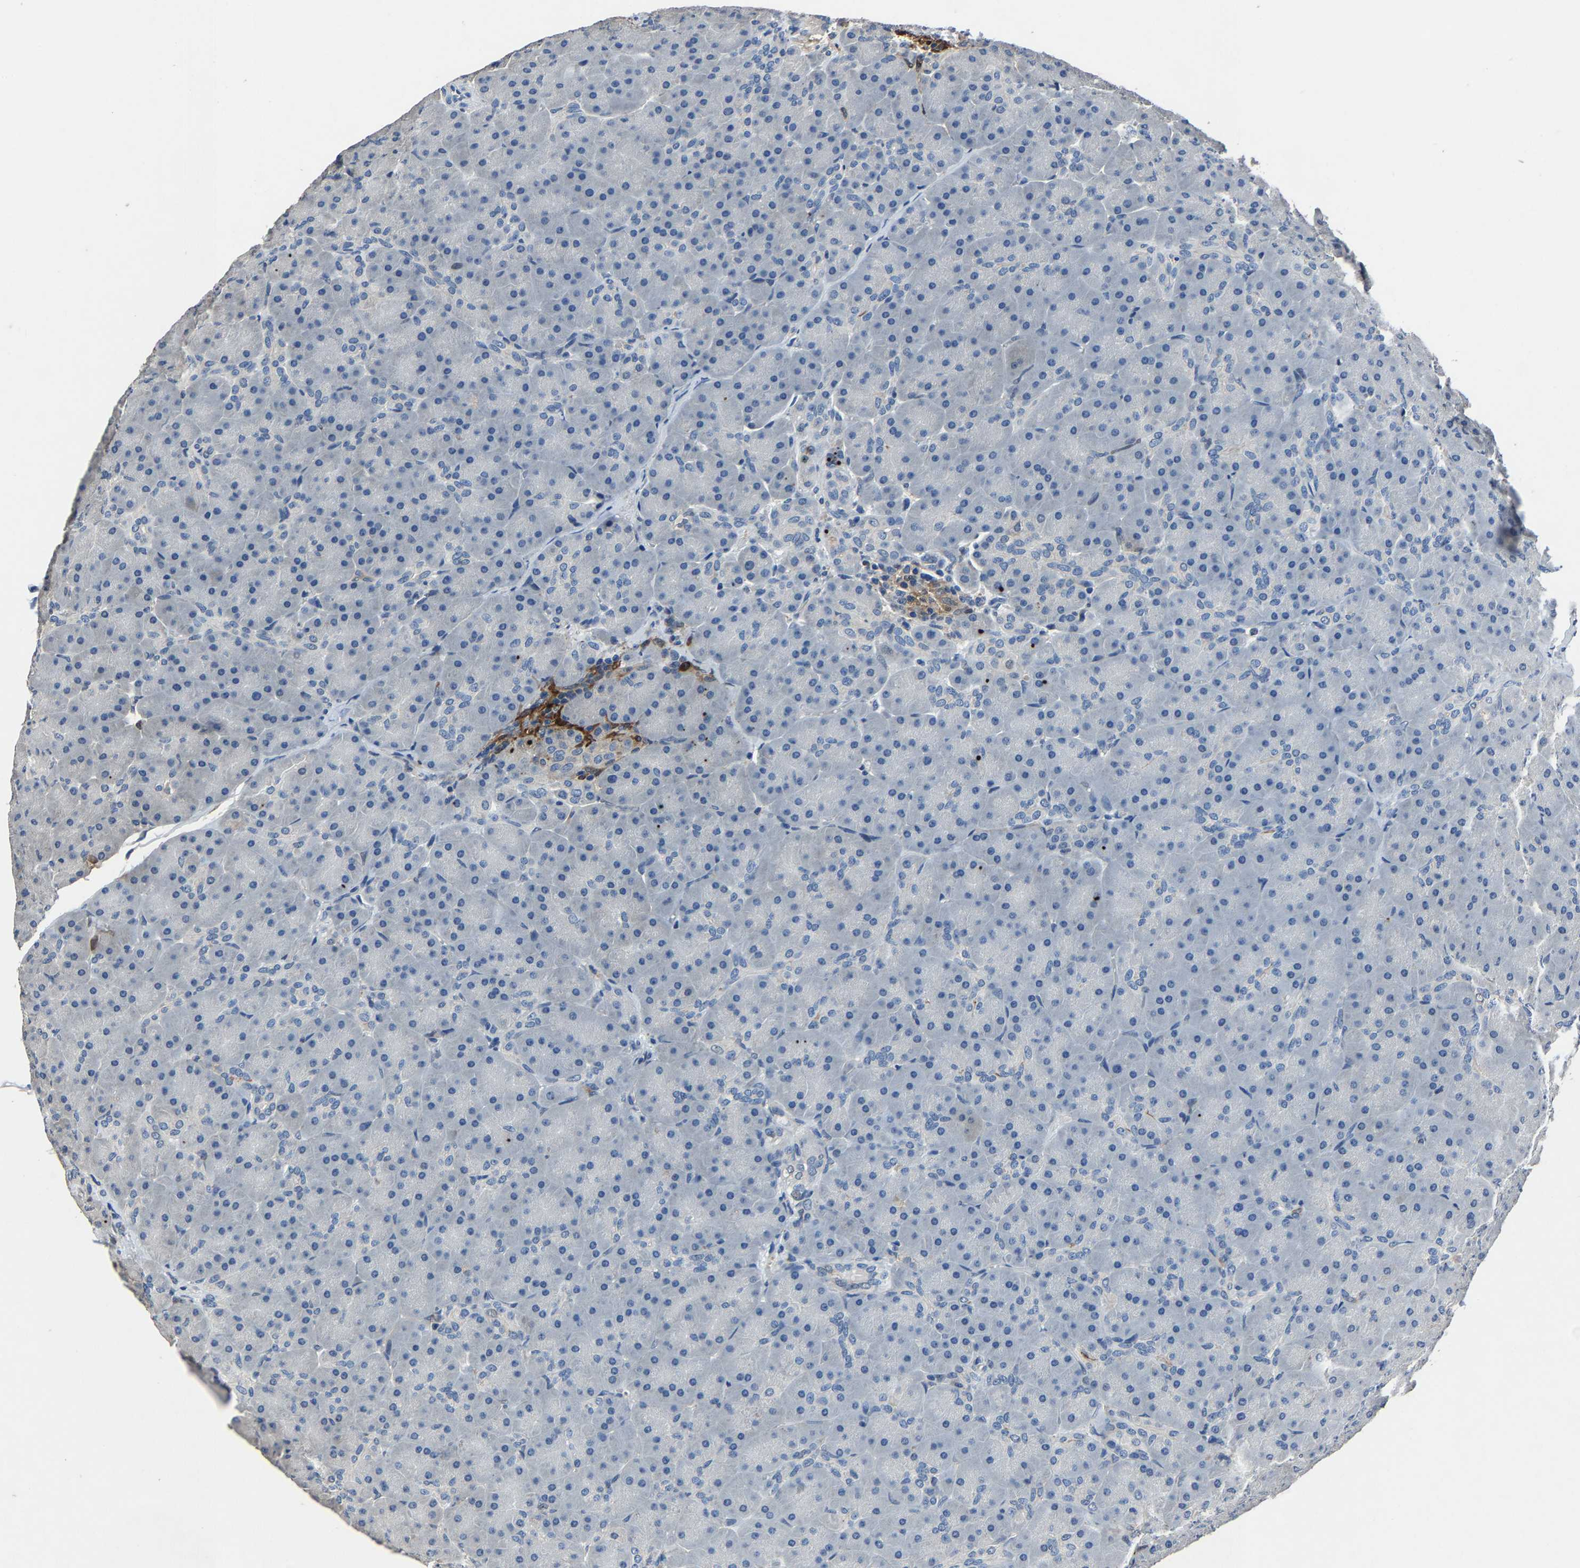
{"staining": {"intensity": "negative", "quantity": "none", "location": "none"}, "tissue": "pancreas", "cell_type": "Exocrine glandular cells", "image_type": "normal", "snomed": [{"axis": "morphology", "description": "Normal tissue, NOS"}, {"axis": "topography", "description": "Pancreas"}], "caption": "IHC histopathology image of unremarkable human pancreas stained for a protein (brown), which displays no expression in exocrine glandular cells.", "gene": "PCNX2", "patient": {"sex": "male", "age": 66}}